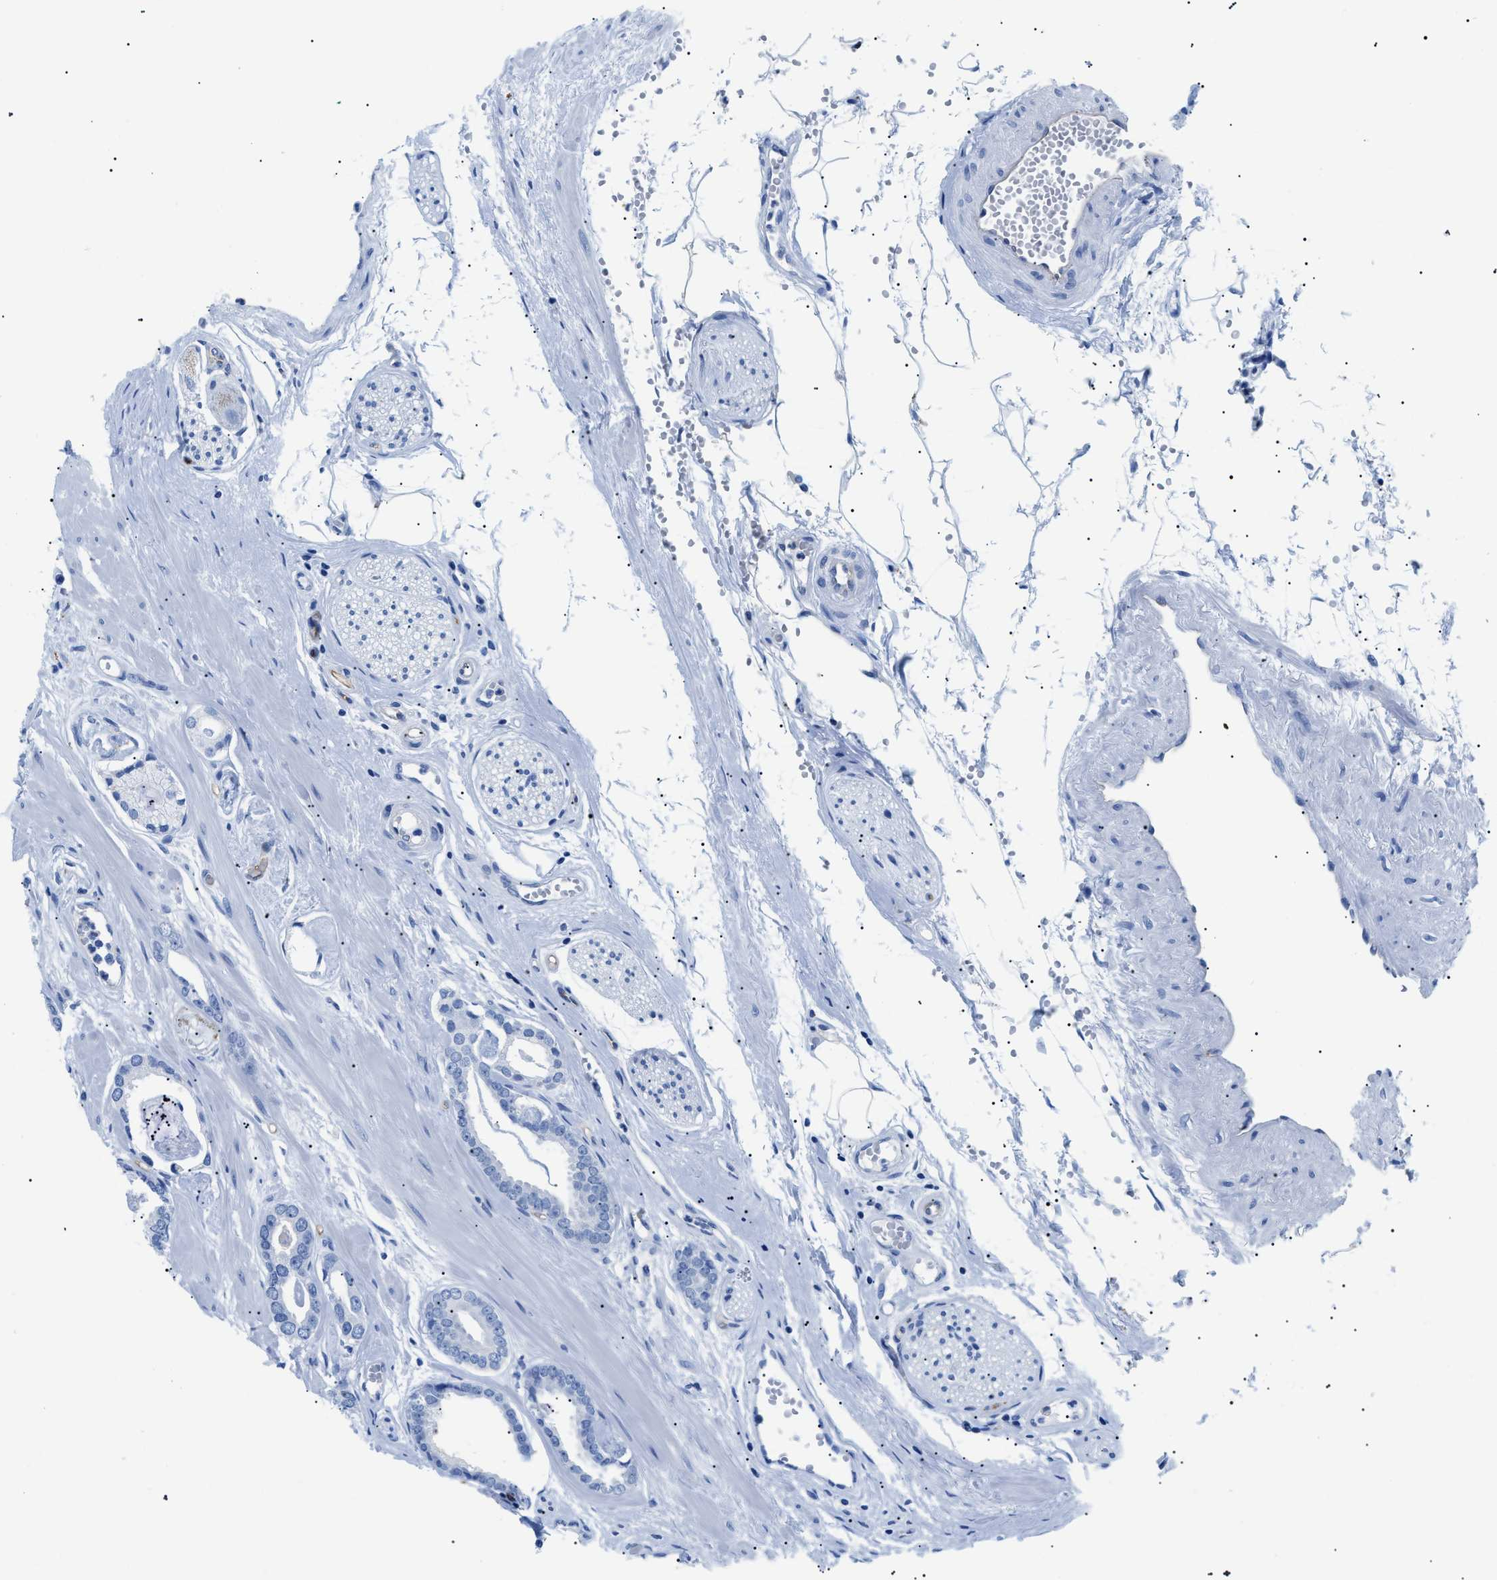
{"staining": {"intensity": "negative", "quantity": "none", "location": "none"}, "tissue": "prostate cancer", "cell_type": "Tumor cells", "image_type": "cancer", "snomed": [{"axis": "morphology", "description": "Adenocarcinoma, Low grade"}, {"axis": "topography", "description": "Prostate"}], "caption": "Protein analysis of adenocarcinoma (low-grade) (prostate) demonstrates no significant expression in tumor cells.", "gene": "PODXL", "patient": {"sex": "male", "age": 53}}